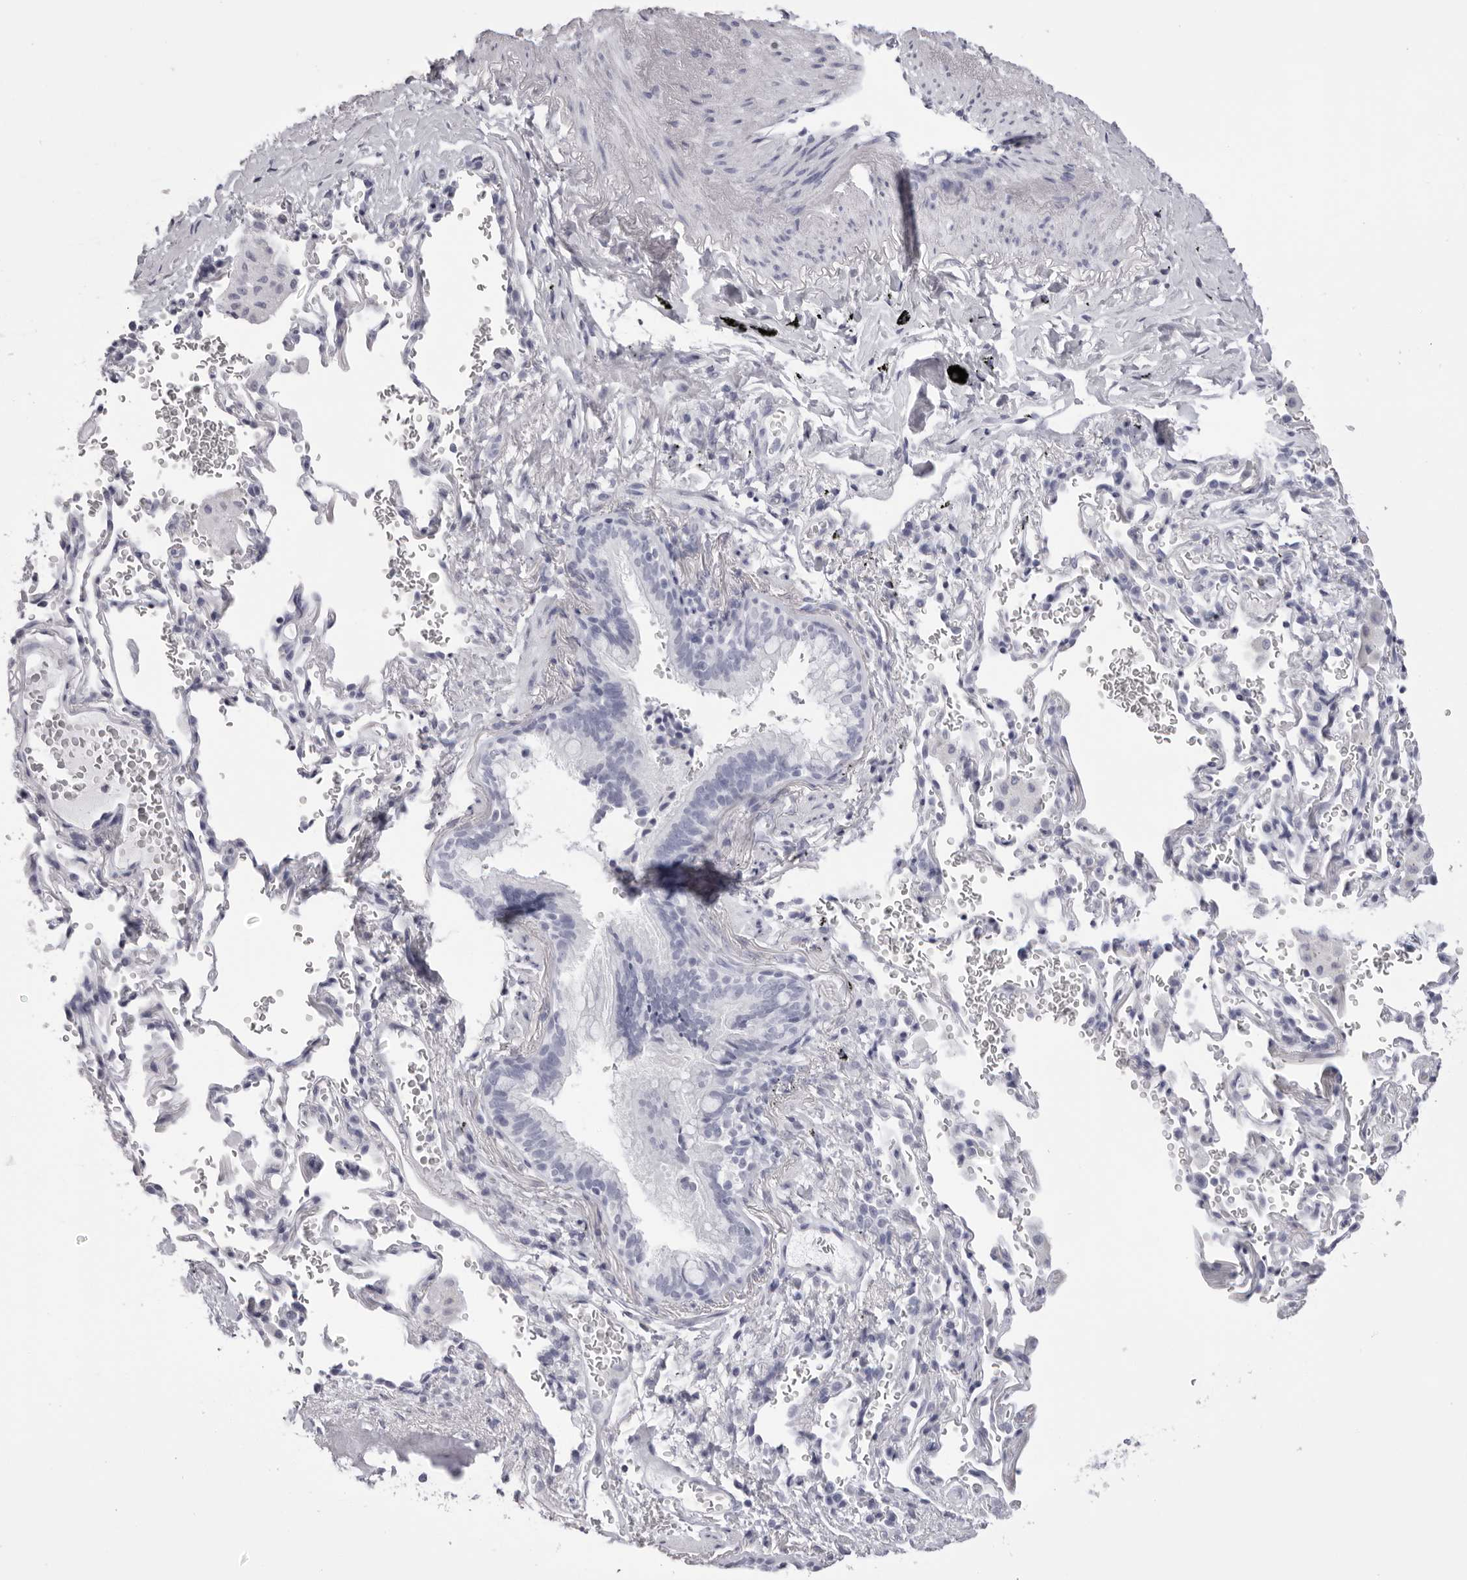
{"staining": {"intensity": "negative", "quantity": "none", "location": "none"}, "tissue": "bronchus", "cell_type": "Respiratory epithelial cells", "image_type": "normal", "snomed": [{"axis": "morphology", "description": "Normal tissue, NOS"}, {"axis": "morphology", "description": "Inflammation, NOS"}, {"axis": "topography", "description": "Bronchus"}], "caption": "Bronchus stained for a protein using IHC exhibits no expression respiratory epithelial cells.", "gene": "TMOD4", "patient": {"sex": "male", "age": 69}}